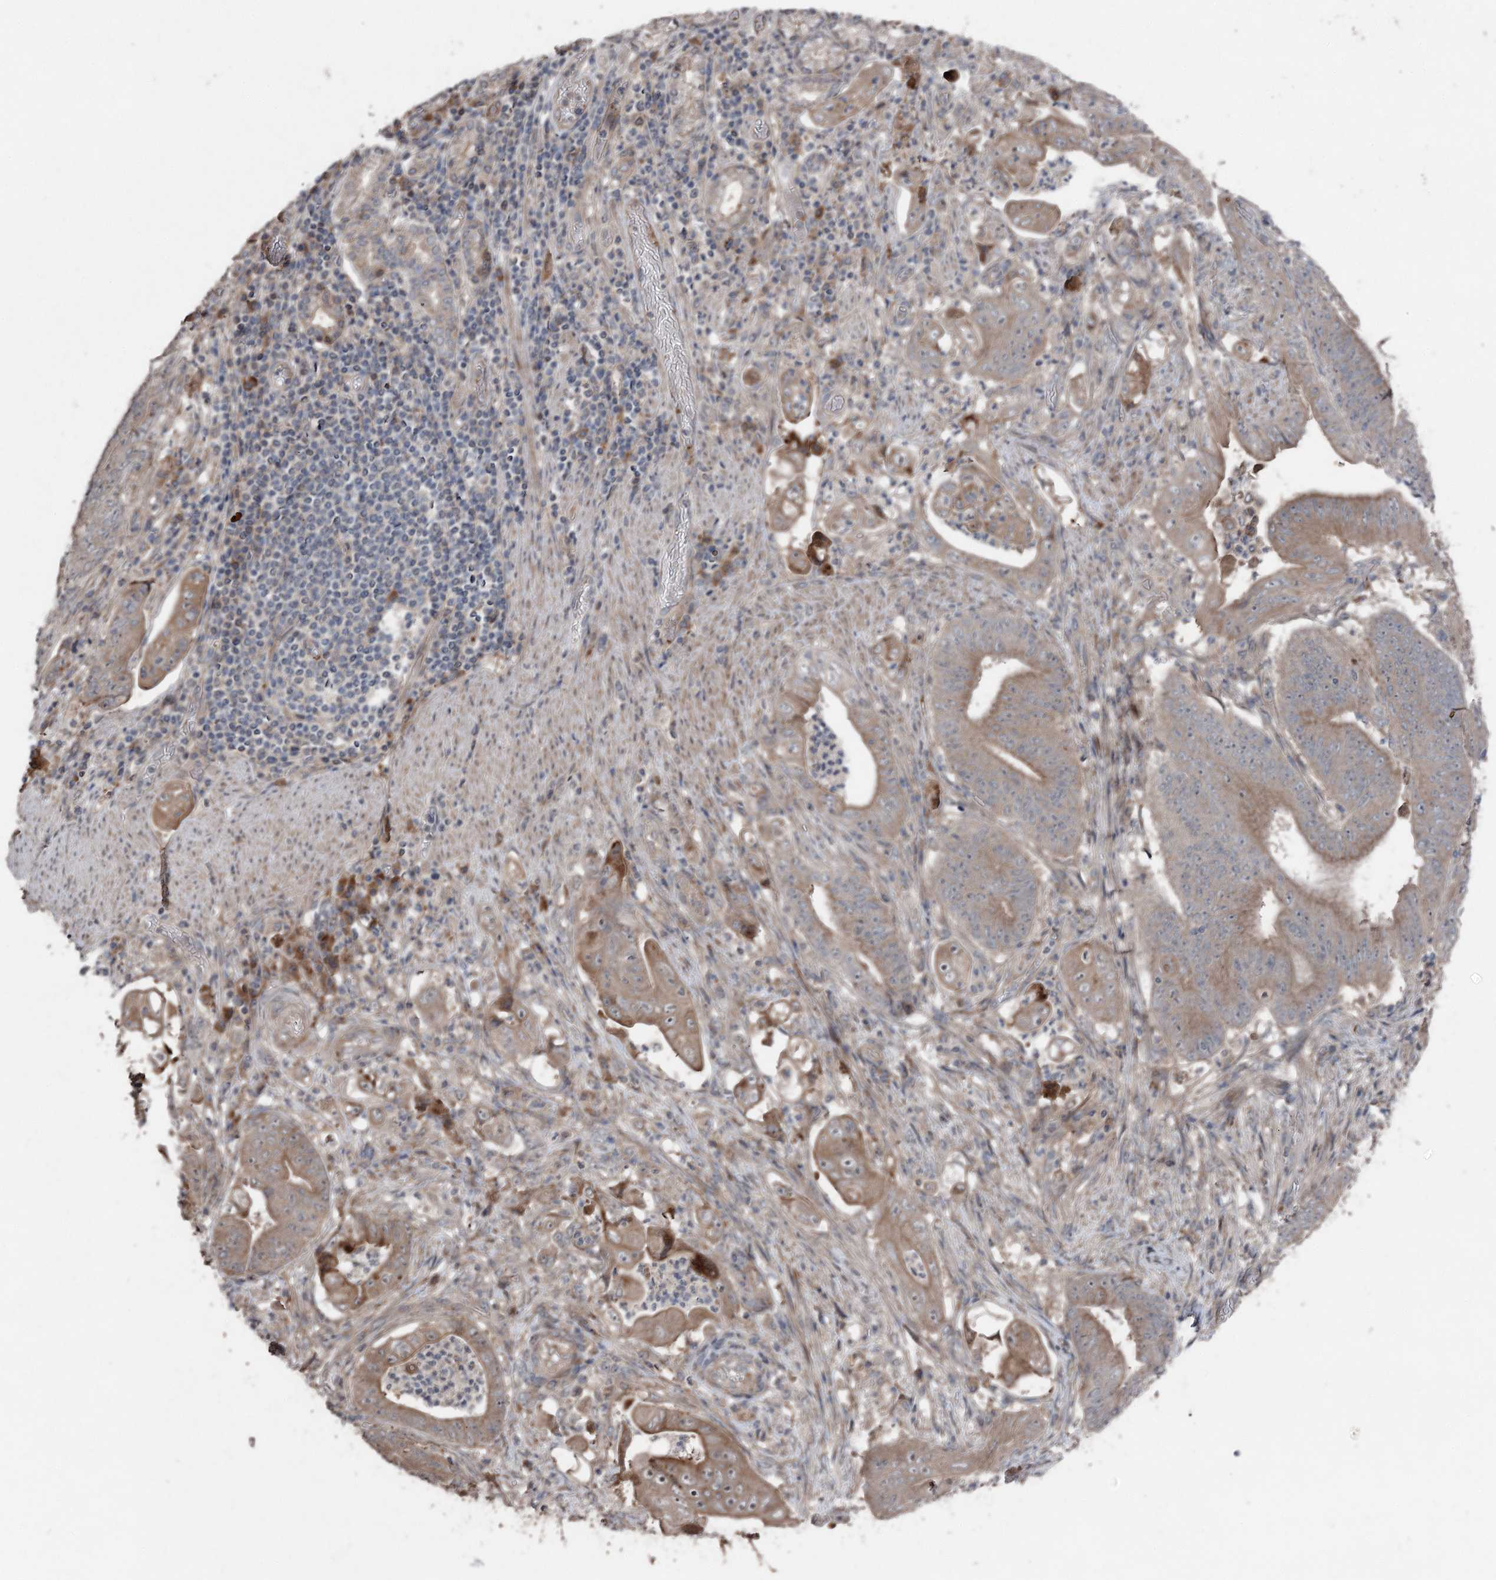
{"staining": {"intensity": "moderate", "quantity": ">75%", "location": "cytoplasmic/membranous"}, "tissue": "stomach cancer", "cell_type": "Tumor cells", "image_type": "cancer", "snomed": [{"axis": "morphology", "description": "Adenocarcinoma, NOS"}, {"axis": "topography", "description": "Stomach"}], "caption": "High-magnification brightfield microscopy of stomach adenocarcinoma stained with DAB (brown) and counterstained with hematoxylin (blue). tumor cells exhibit moderate cytoplasmic/membranous expression is identified in approximately>75% of cells. The staining was performed using DAB (3,3'-diaminobenzidine), with brown indicating positive protein expression. Nuclei are stained blue with hematoxylin.", "gene": "MAPK8IP2", "patient": {"sex": "female", "age": 73}}